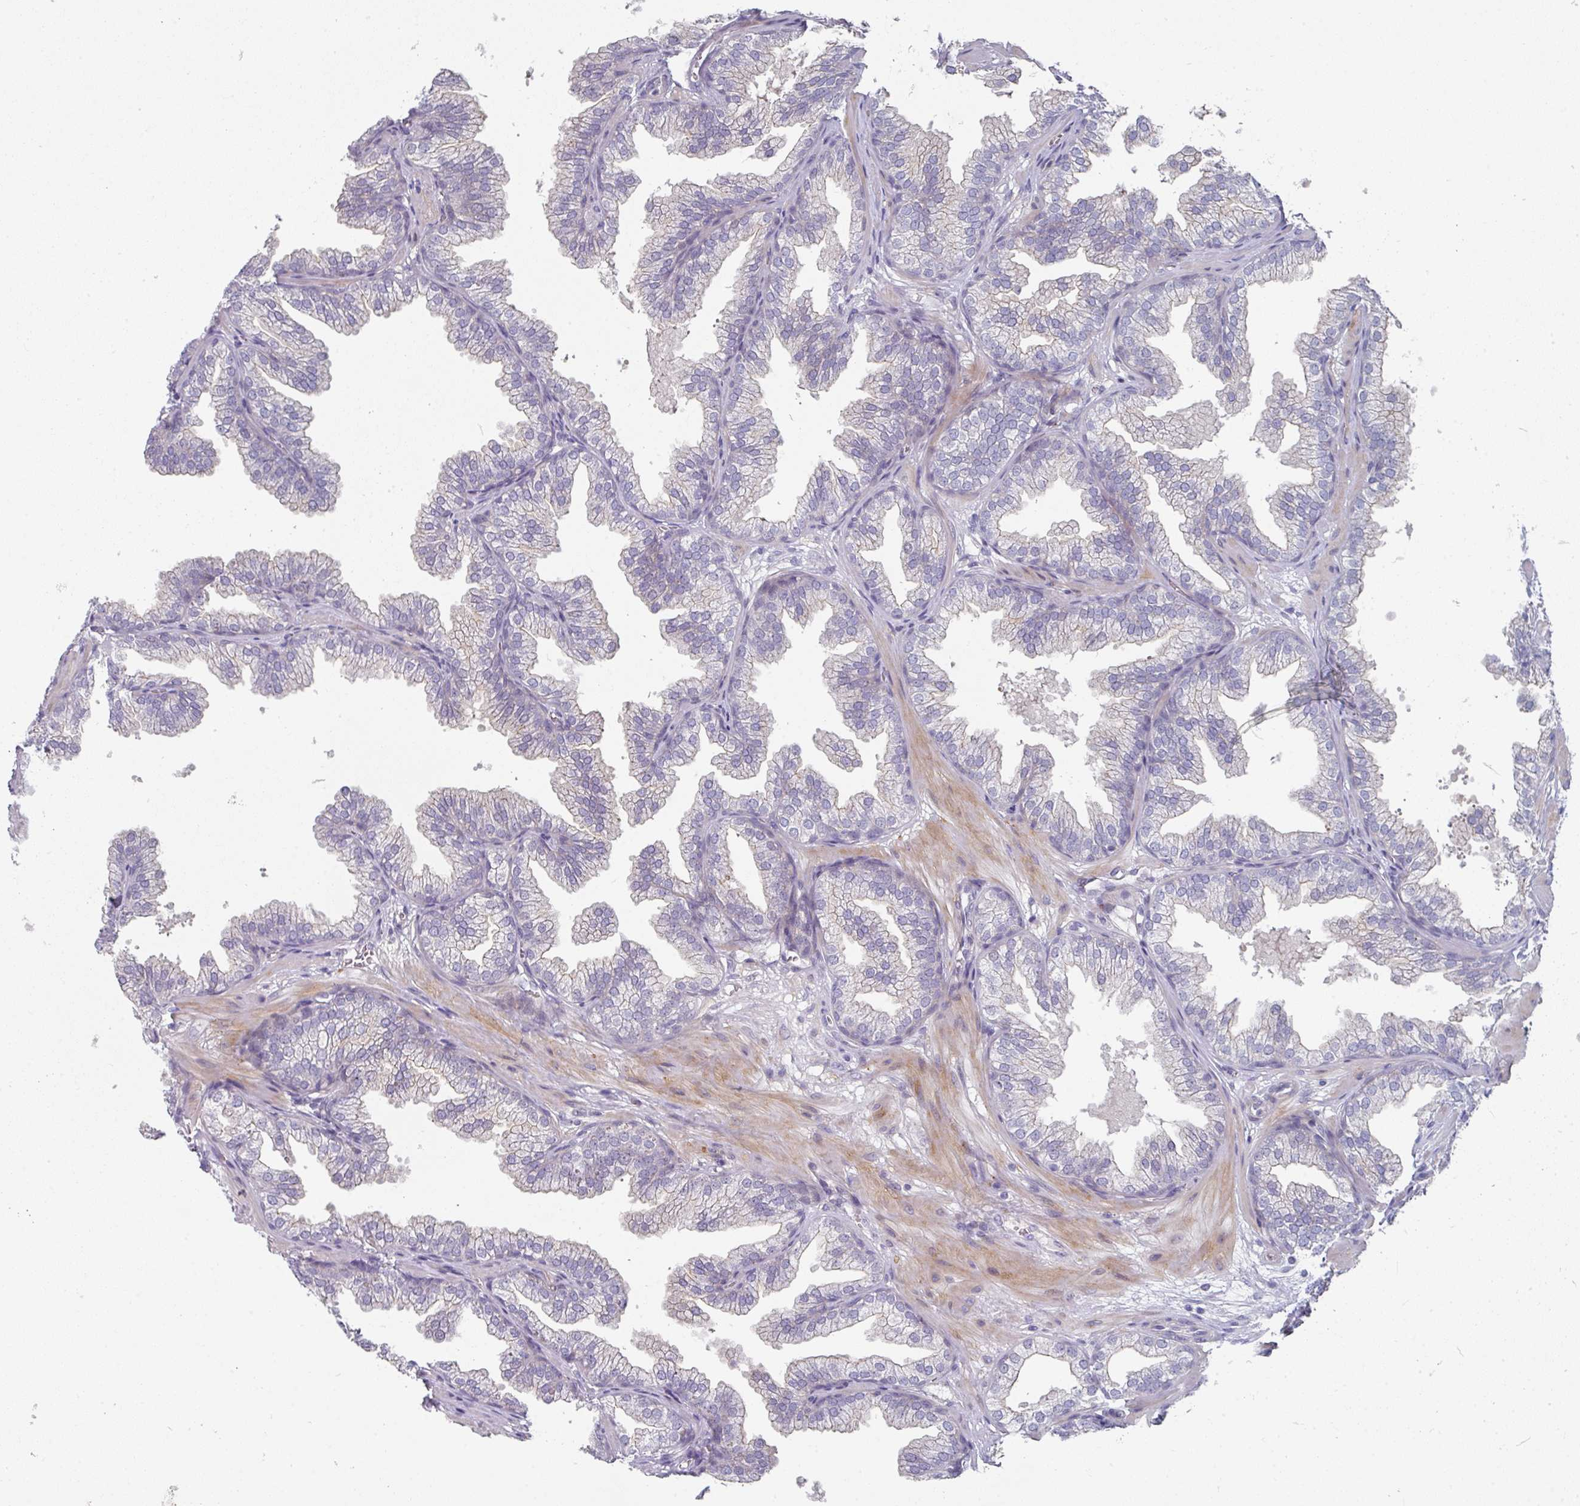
{"staining": {"intensity": "strong", "quantity": "25%-75%", "location": "cytoplasmic/membranous"}, "tissue": "prostate", "cell_type": "Glandular cells", "image_type": "normal", "snomed": [{"axis": "morphology", "description": "Normal tissue, NOS"}, {"axis": "topography", "description": "Prostate"}], "caption": "The photomicrograph demonstrates staining of benign prostate, revealing strong cytoplasmic/membranous protein staining (brown color) within glandular cells.", "gene": "WSB2", "patient": {"sex": "male", "age": 37}}